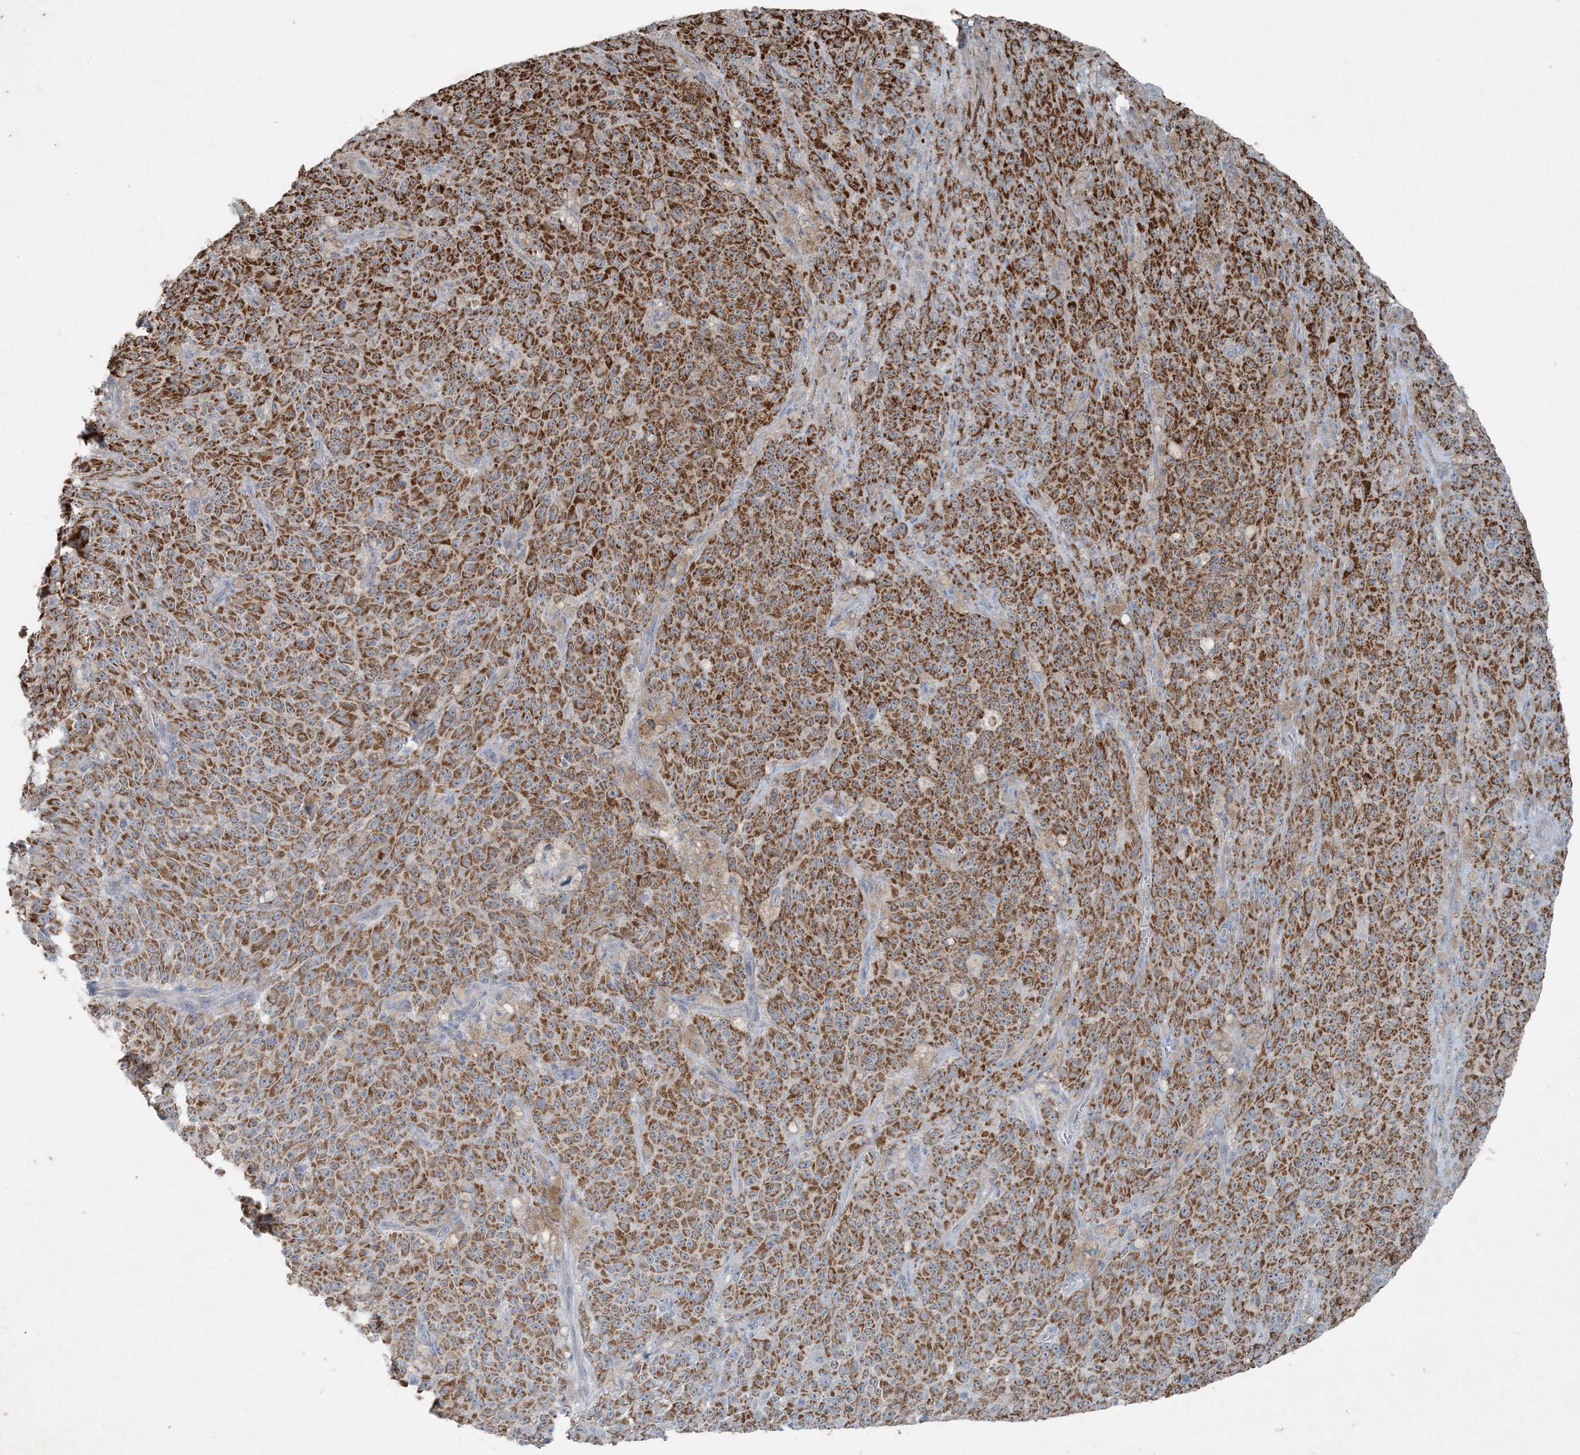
{"staining": {"intensity": "strong", "quantity": ">75%", "location": "cytoplasmic/membranous"}, "tissue": "melanoma", "cell_type": "Tumor cells", "image_type": "cancer", "snomed": [{"axis": "morphology", "description": "Malignant melanoma, NOS"}, {"axis": "topography", "description": "Skin"}], "caption": "Tumor cells show high levels of strong cytoplasmic/membranous positivity in approximately >75% of cells in melanoma. (DAB (3,3'-diaminobenzidine) IHC, brown staining for protein, blue staining for nuclei).", "gene": "PC", "patient": {"sex": "female", "age": 82}}